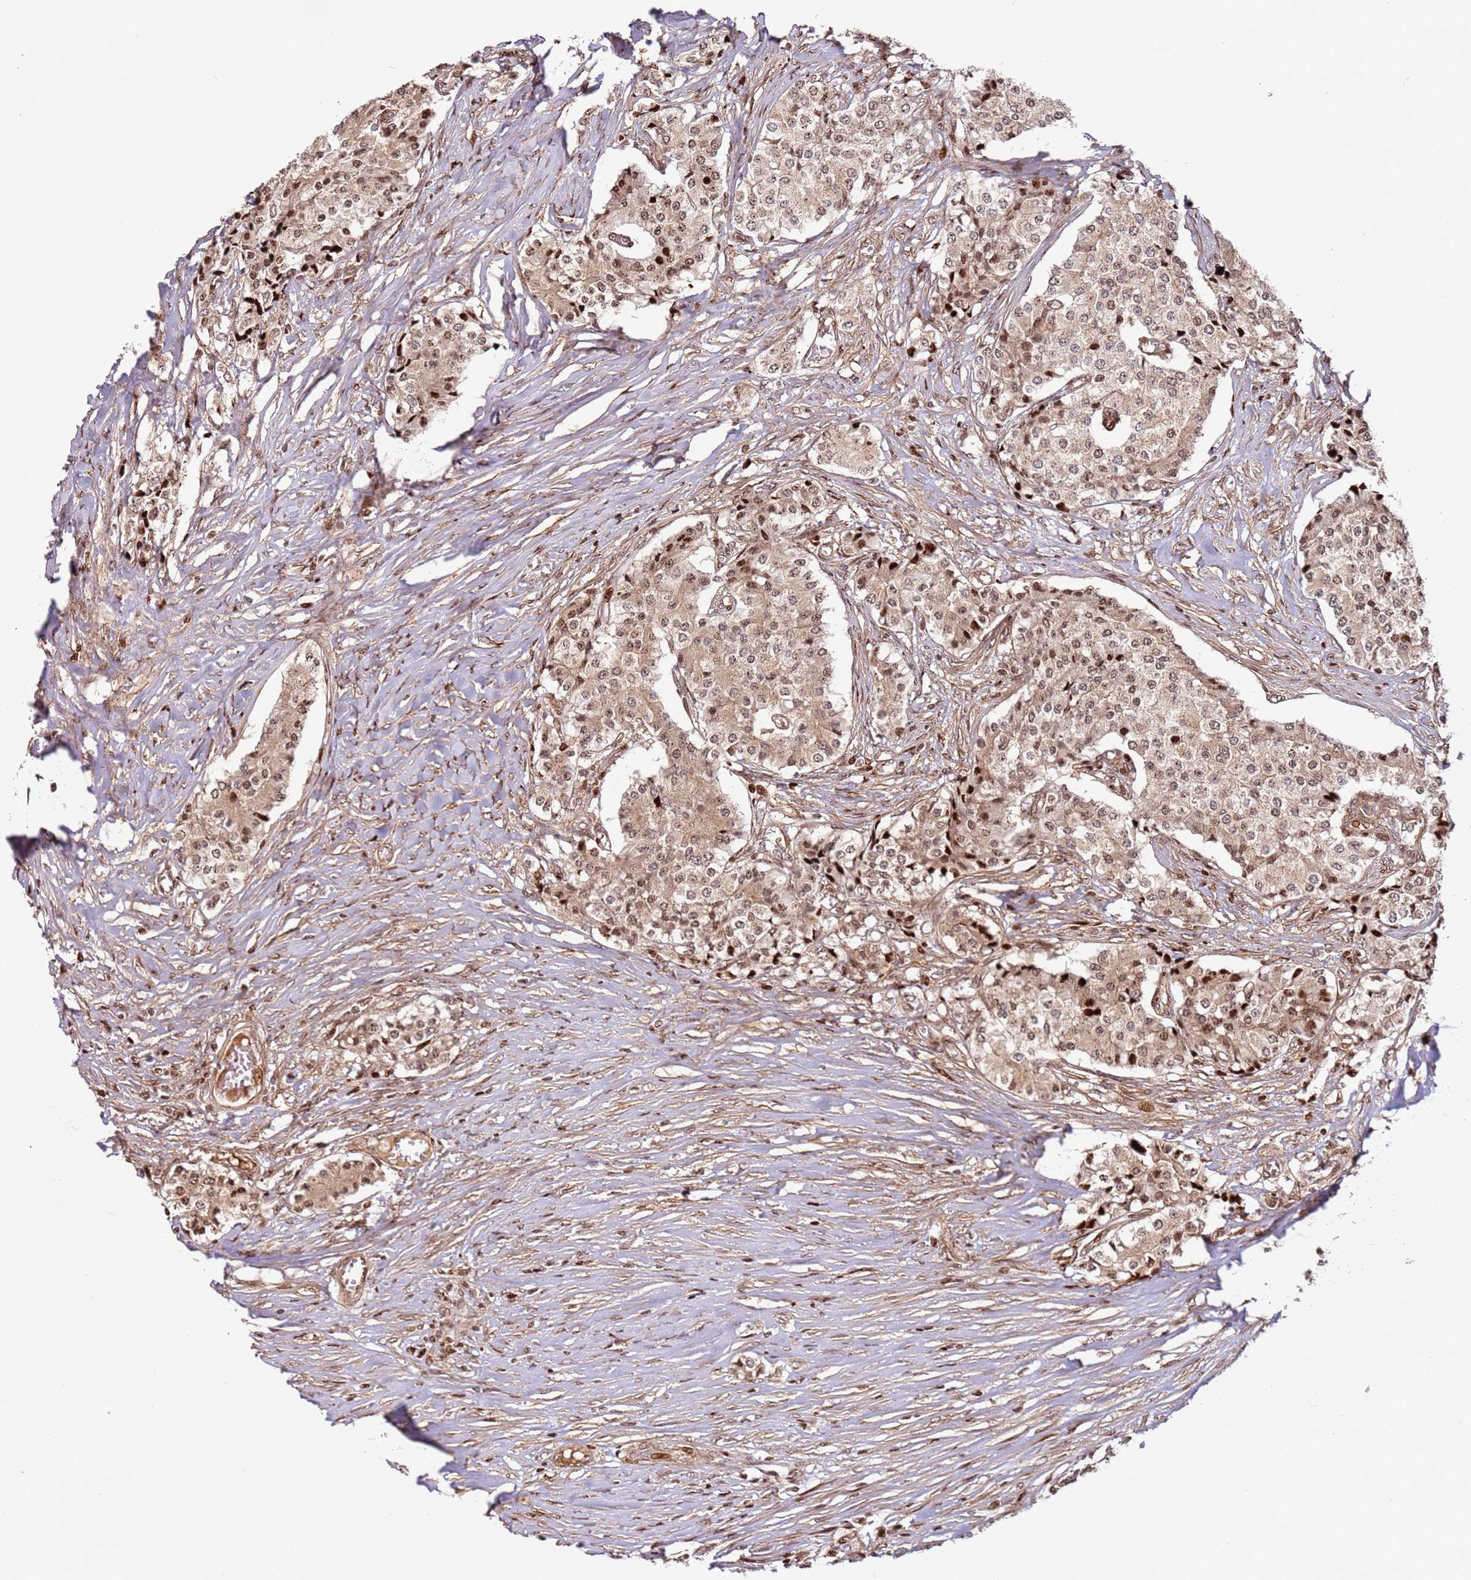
{"staining": {"intensity": "moderate", "quantity": ">75%", "location": "nuclear"}, "tissue": "carcinoid", "cell_type": "Tumor cells", "image_type": "cancer", "snomed": [{"axis": "morphology", "description": "Carcinoid, malignant, NOS"}, {"axis": "topography", "description": "Colon"}], "caption": "Carcinoid stained with immunohistochemistry exhibits moderate nuclear positivity in approximately >75% of tumor cells.", "gene": "TMEM233", "patient": {"sex": "female", "age": 52}}